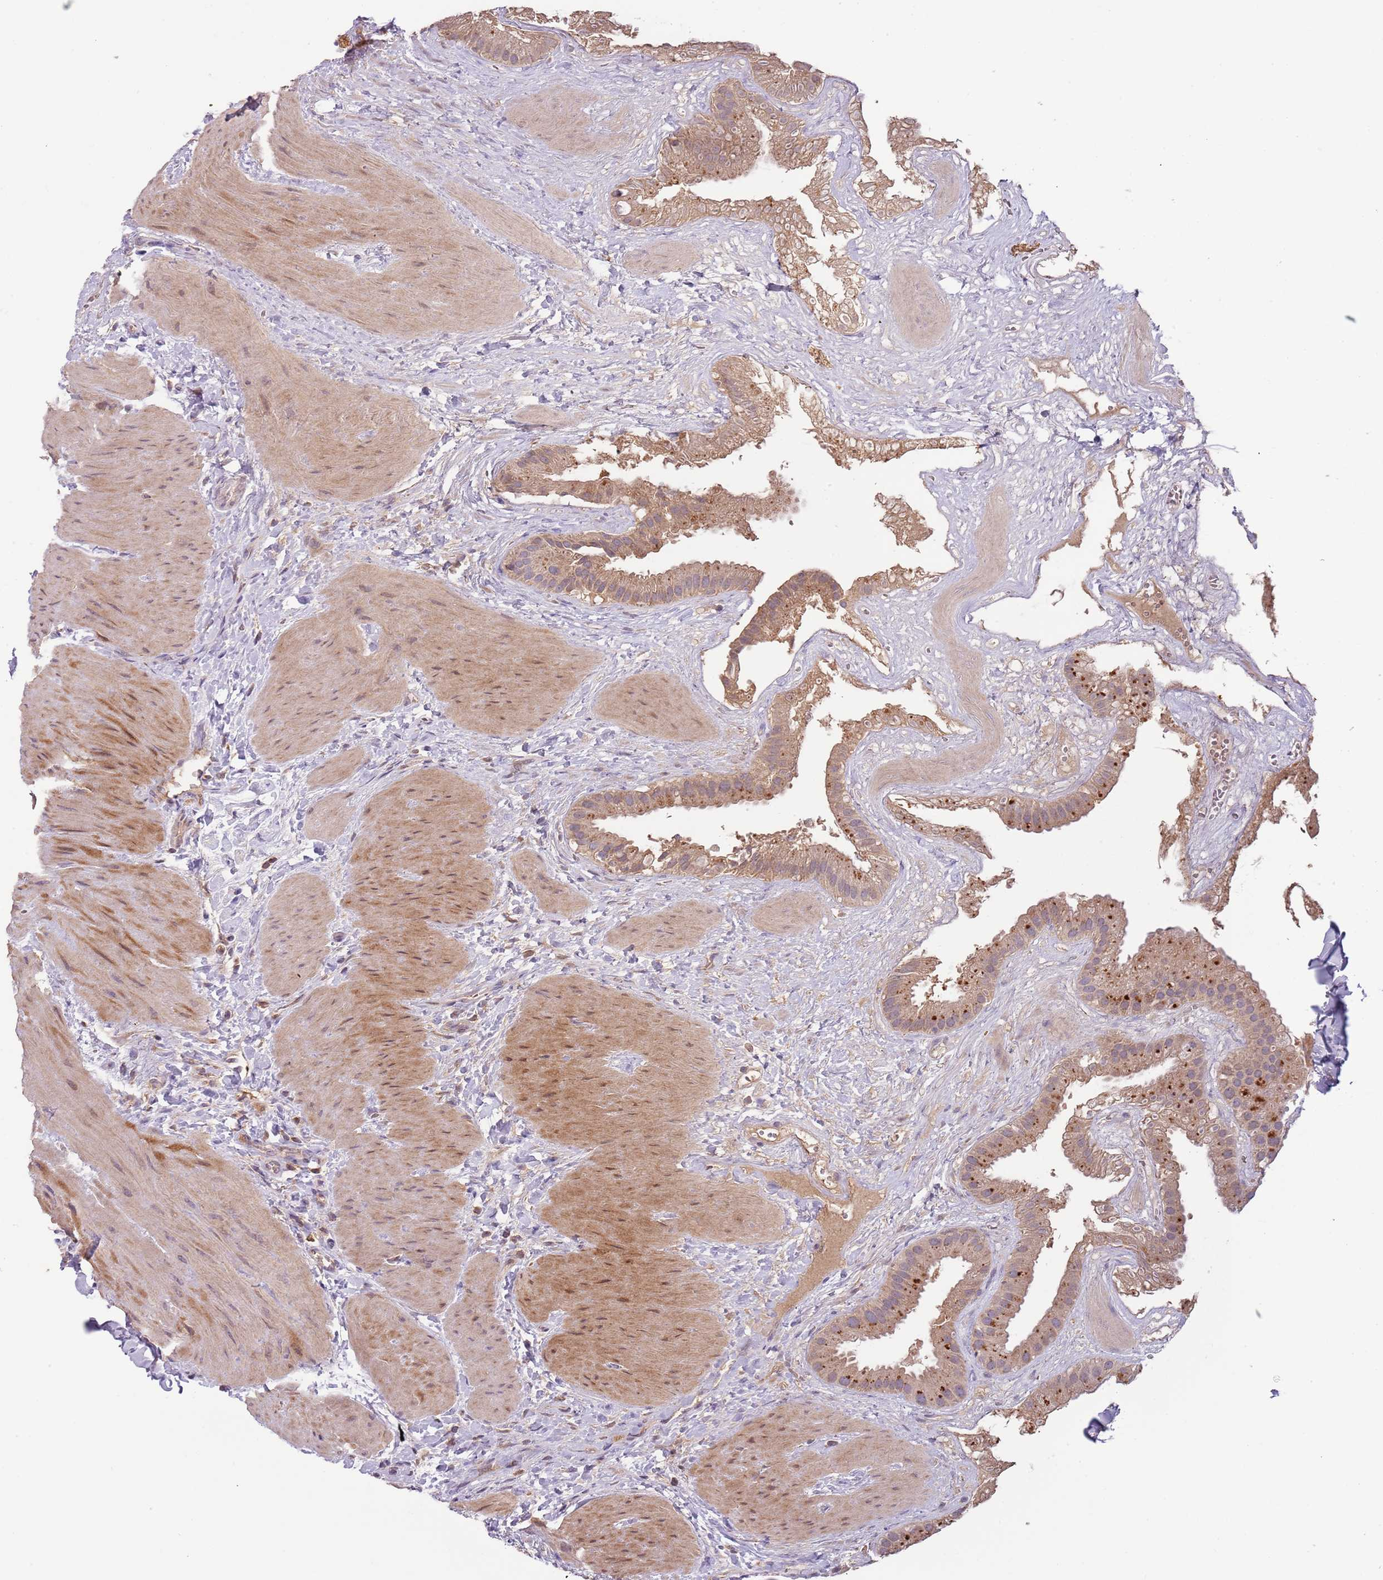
{"staining": {"intensity": "strong", "quantity": ">75%", "location": "cytoplasmic/membranous"}, "tissue": "gallbladder", "cell_type": "Glandular cells", "image_type": "normal", "snomed": [{"axis": "morphology", "description": "Normal tissue, NOS"}, {"axis": "topography", "description": "Gallbladder"}], "caption": "Immunohistochemical staining of benign gallbladder shows >75% levels of strong cytoplasmic/membranous protein positivity in about >75% of glandular cells. Nuclei are stained in blue.", "gene": "FECH", "patient": {"sex": "male", "age": 55}}